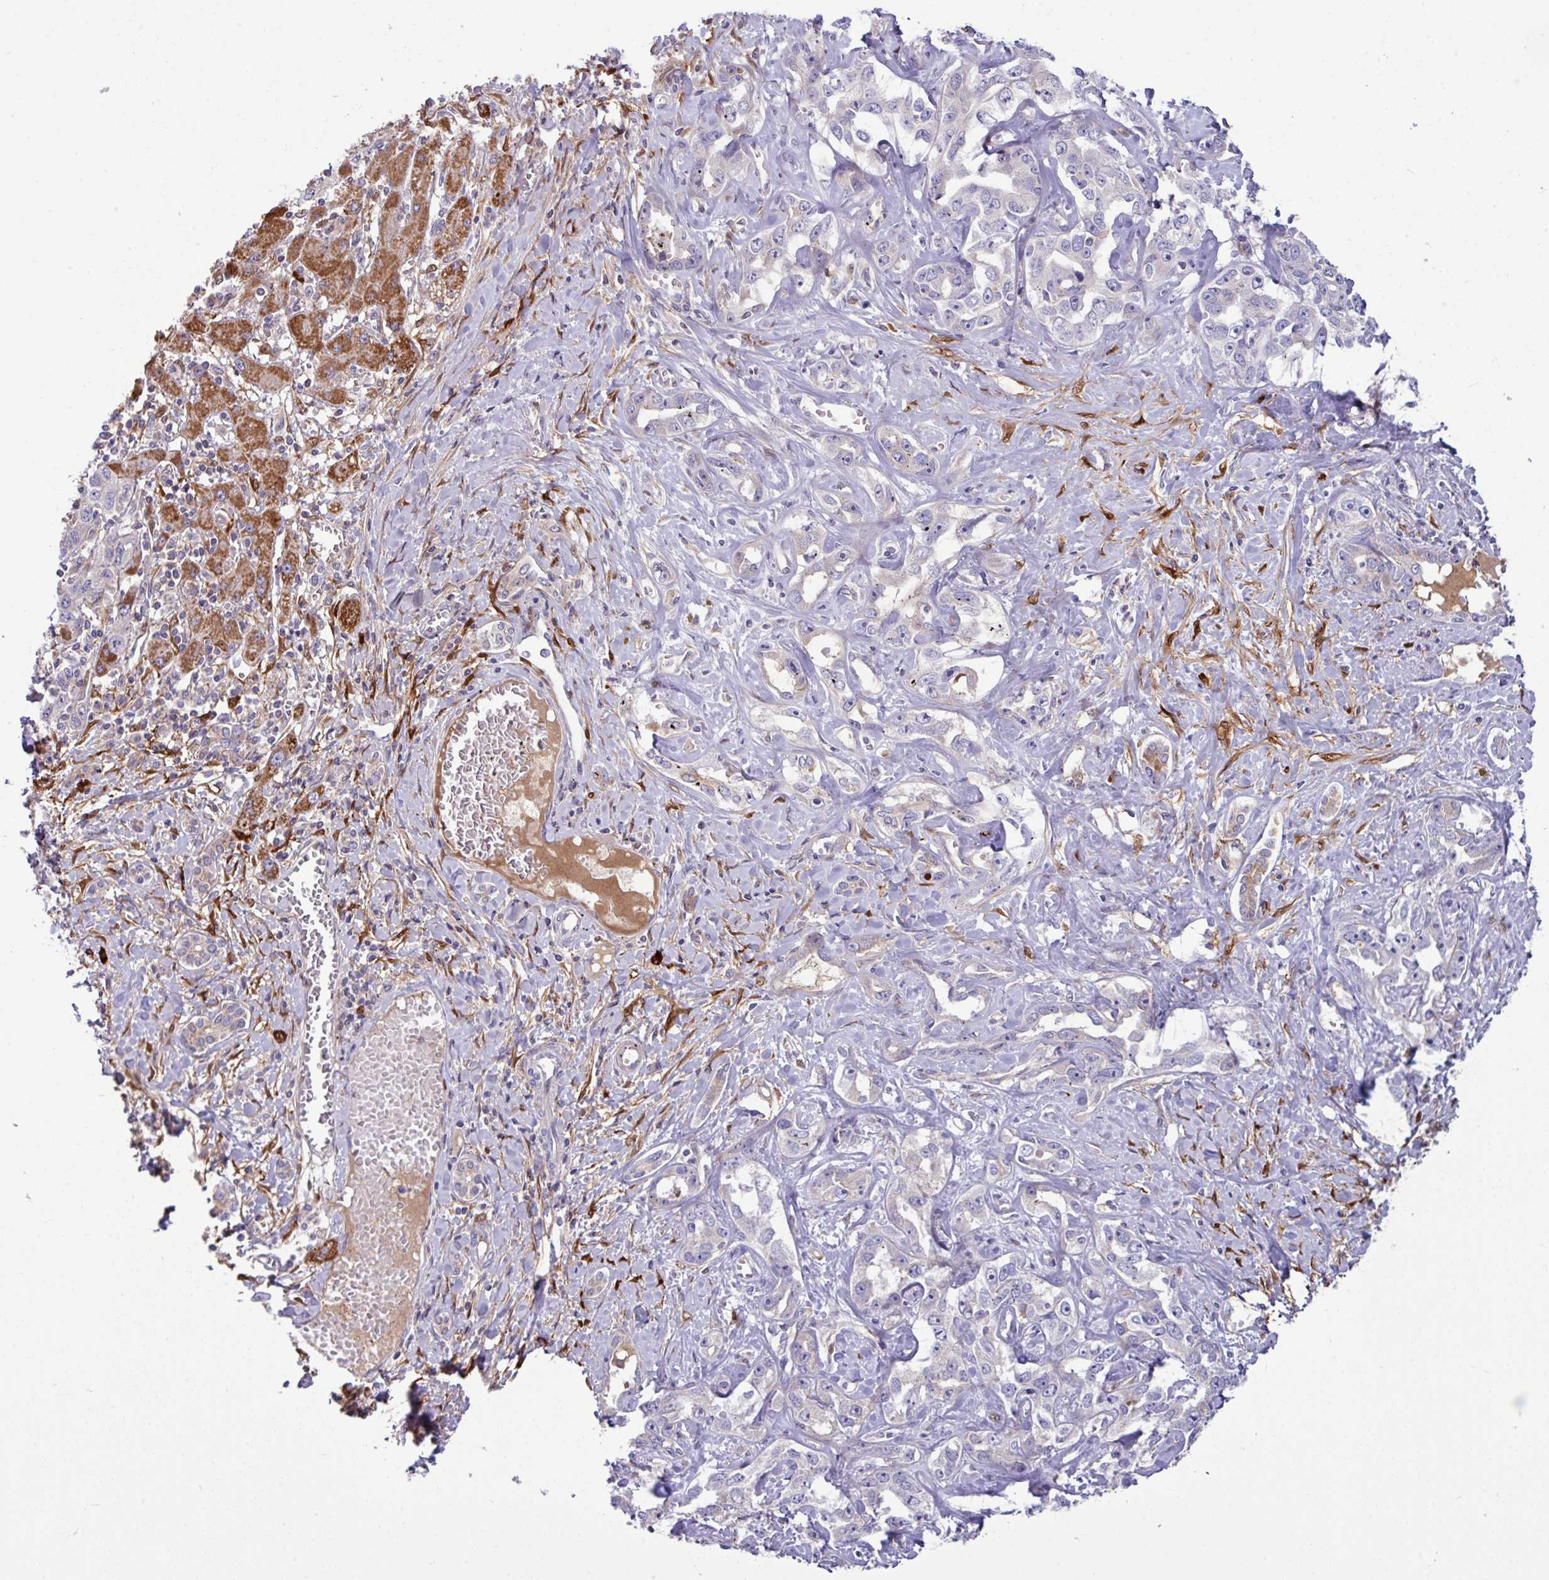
{"staining": {"intensity": "negative", "quantity": "none", "location": "none"}, "tissue": "liver cancer", "cell_type": "Tumor cells", "image_type": "cancer", "snomed": [{"axis": "morphology", "description": "Cholangiocarcinoma"}, {"axis": "topography", "description": "Liver"}], "caption": "Histopathology image shows no significant protein positivity in tumor cells of liver cancer (cholangiocarcinoma). Nuclei are stained in blue.", "gene": "B4GALNT4", "patient": {"sex": "male", "age": 59}}